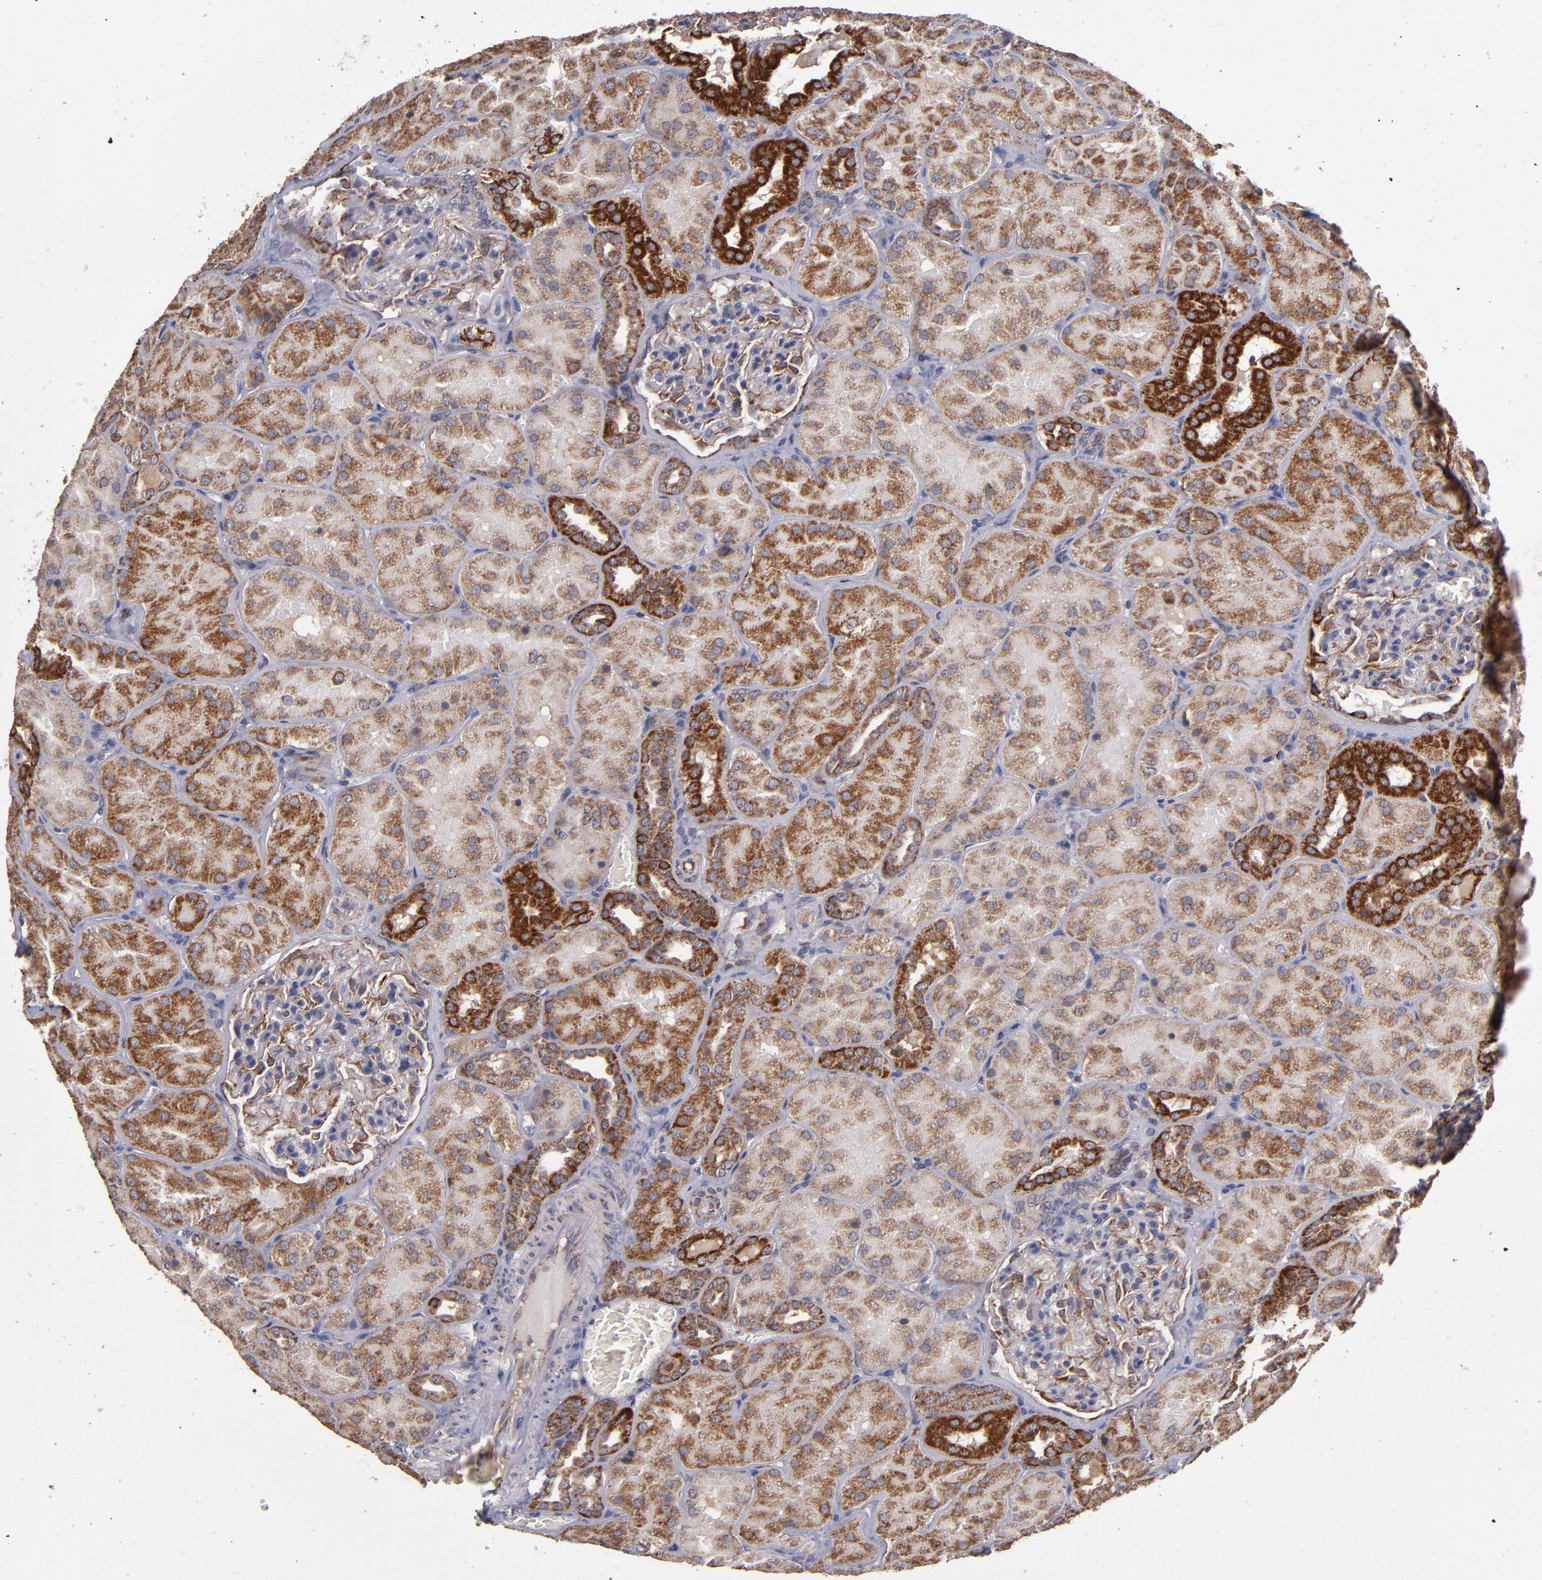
{"staining": {"intensity": "moderate", "quantity": "25%-75%", "location": "cytoplasmic/membranous"}, "tissue": "kidney", "cell_type": "Cells in glomeruli", "image_type": "normal", "snomed": [{"axis": "morphology", "description": "Normal tissue, NOS"}, {"axis": "topography", "description": "Kidney"}], "caption": "About 25%-75% of cells in glomeruli in normal kidney exhibit moderate cytoplasmic/membranous protein expression as visualized by brown immunohistochemical staining.", "gene": "TIMM9", "patient": {"sex": "male", "age": 28}}